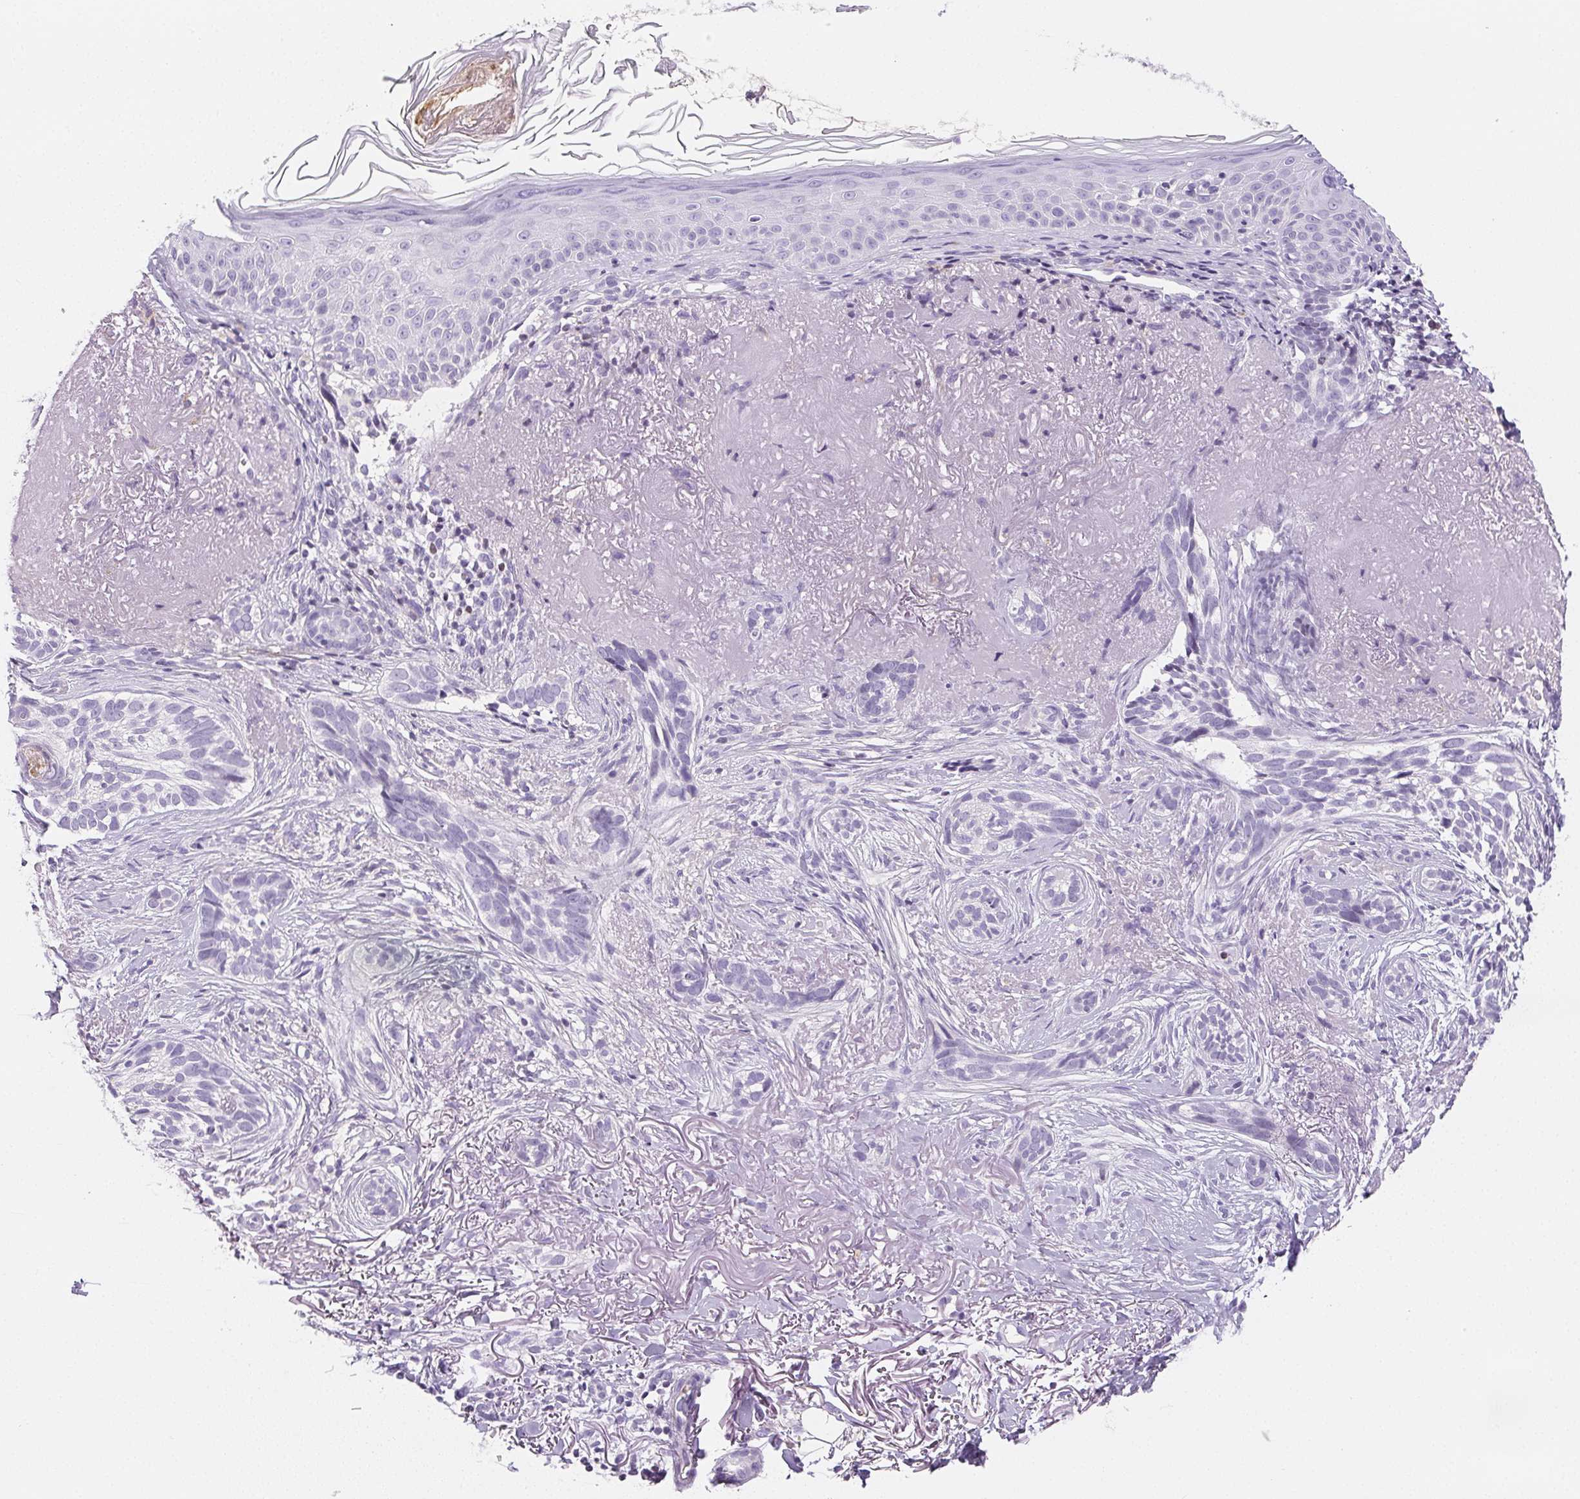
{"staining": {"intensity": "negative", "quantity": "none", "location": "none"}, "tissue": "skin cancer", "cell_type": "Tumor cells", "image_type": "cancer", "snomed": [{"axis": "morphology", "description": "Basal cell carcinoma"}, {"axis": "morphology", "description": "BCC, high aggressive"}, {"axis": "topography", "description": "Skin"}], "caption": "This is an IHC image of human skin bcc,  high aggressive. There is no positivity in tumor cells.", "gene": "BEND2", "patient": {"sex": "female", "age": 86}}